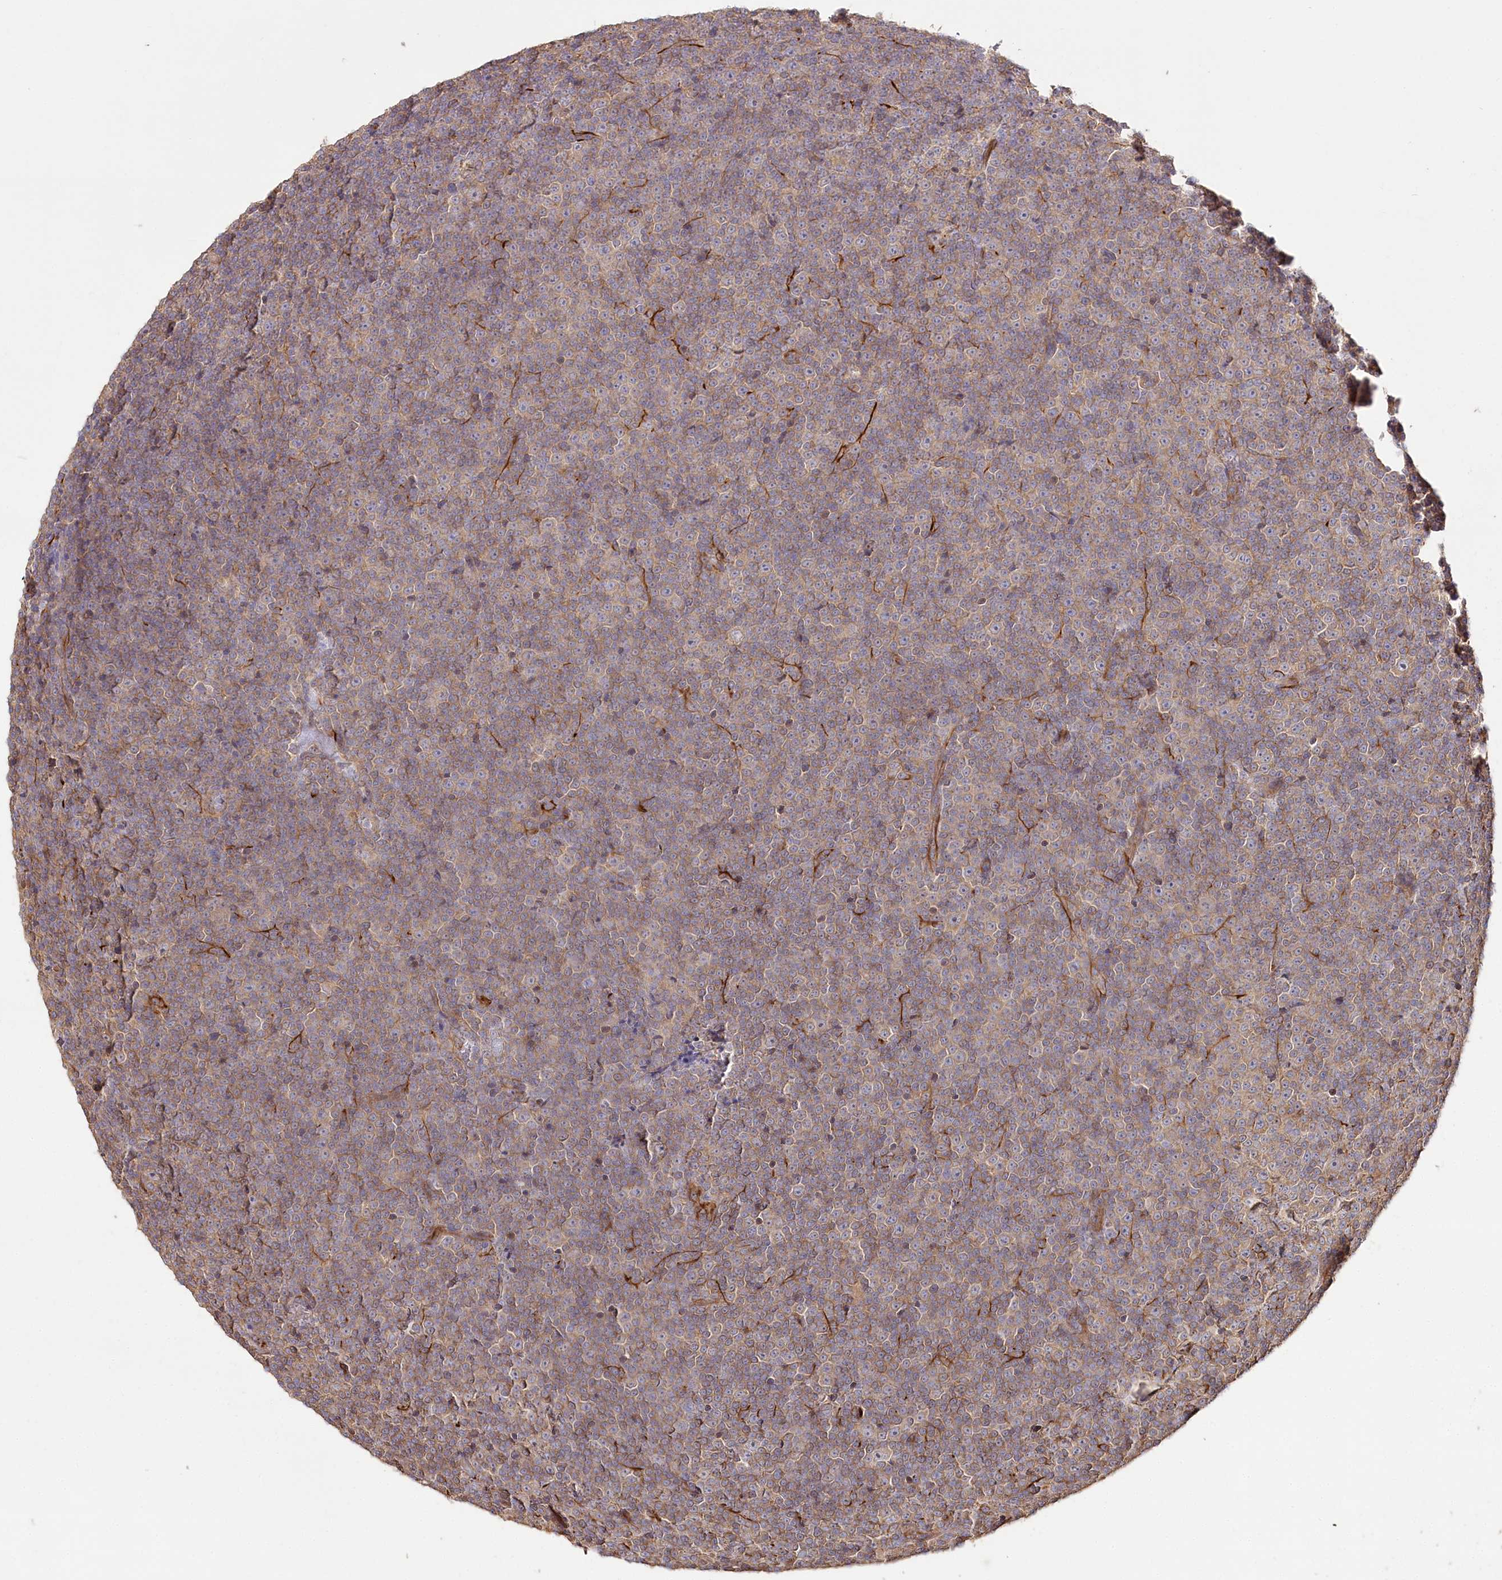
{"staining": {"intensity": "moderate", "quantity": ">75%", "location": "cytoplasmic/membranous"}, "tissue": "lymphoma", "cell_type": "Tumor cells", "image_type": "cancer", "snomed": [{"axis": "morphology", "description": "Malignant lymphoma, non-Hodgkin's type, Low grade"}, {"axis": "topography", "description": "Lymph node"}], "caption": "Protein expression analysis of human malignant lymphoma, non-Hodgkin's type (low-grade) reveals moderate cytoplasmic/membranous expression in about >75% of tumor cells. The staining was performed using DAB (3,3'-diaminobenzidine) to visualize the protein expression in brown, while the nuclei were stained in blue with hematoxylin (Magnification: 20x).", "gene": "DMXL1", "patient": {"sex": "female", "age": 67}}